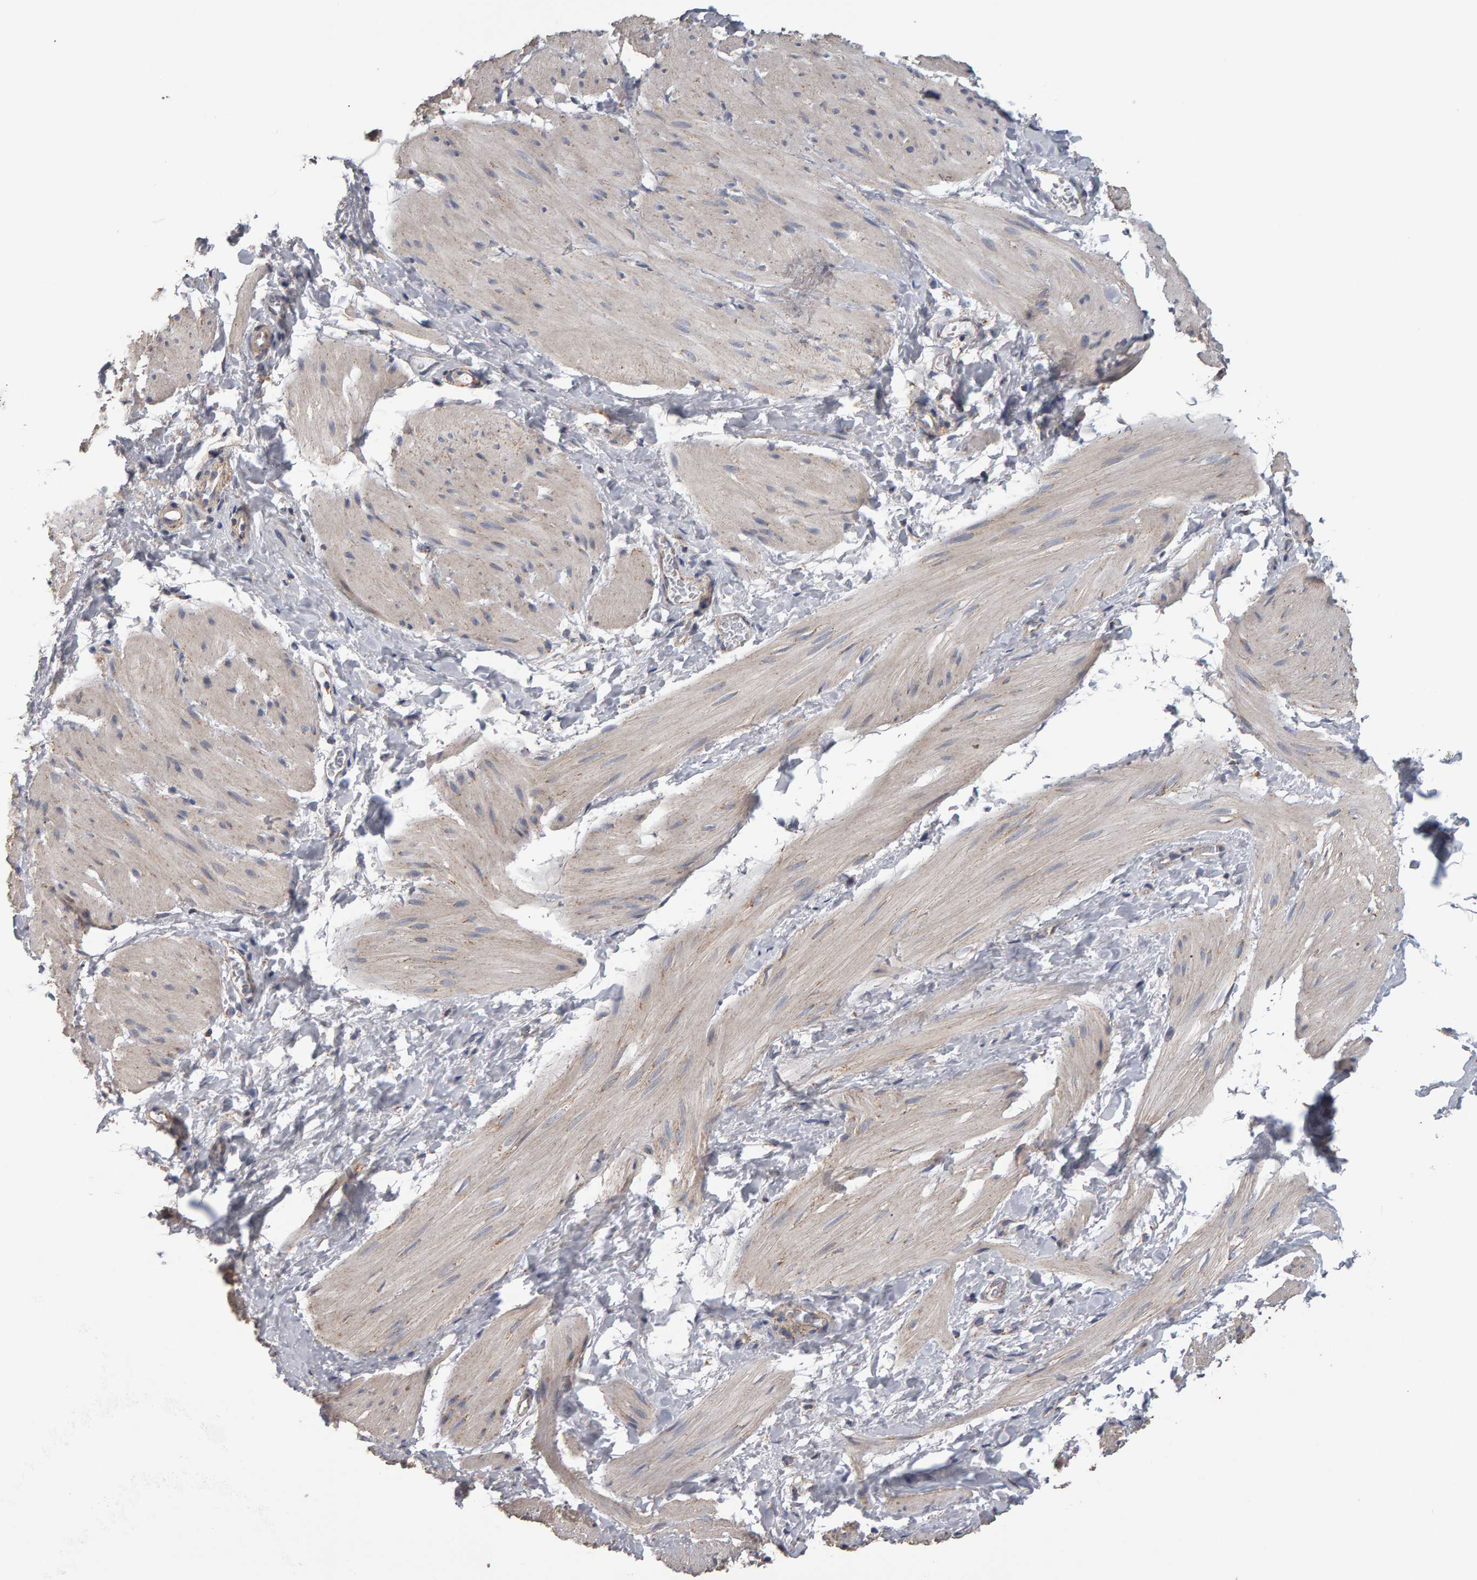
{"staining": {"intensity": "weak", "quantity": "25%-75%", "location": "cytoplasmic/membranous"}, "tissue": "smooth muscle", "cell_type": "Smooth muscle cells", "image_type": "normal", "snomed": [{"axis": "morphology", "description": "Normal tissue, NOS"}, {"axis": "topography", "description": "Smooth muscle"}], "caption": "High-magnification brightfield microscopy of normal smooth muscle stained with DAB (3,3'-diaminobenzidine) (brown) and counterstained with hematoxylin (blue). smooth muscle cells exhibit weak cytoplasmic/membranous staining is seen in approximately25%-75% of cells. The staining was performed using DAB to visualize the protein expression in brown, while the nuclei were stained in blue with hematoxylin (Magnification: 20x).", "gene": "TOM1L1", "patient": {"sex": "male", "age": 16}}